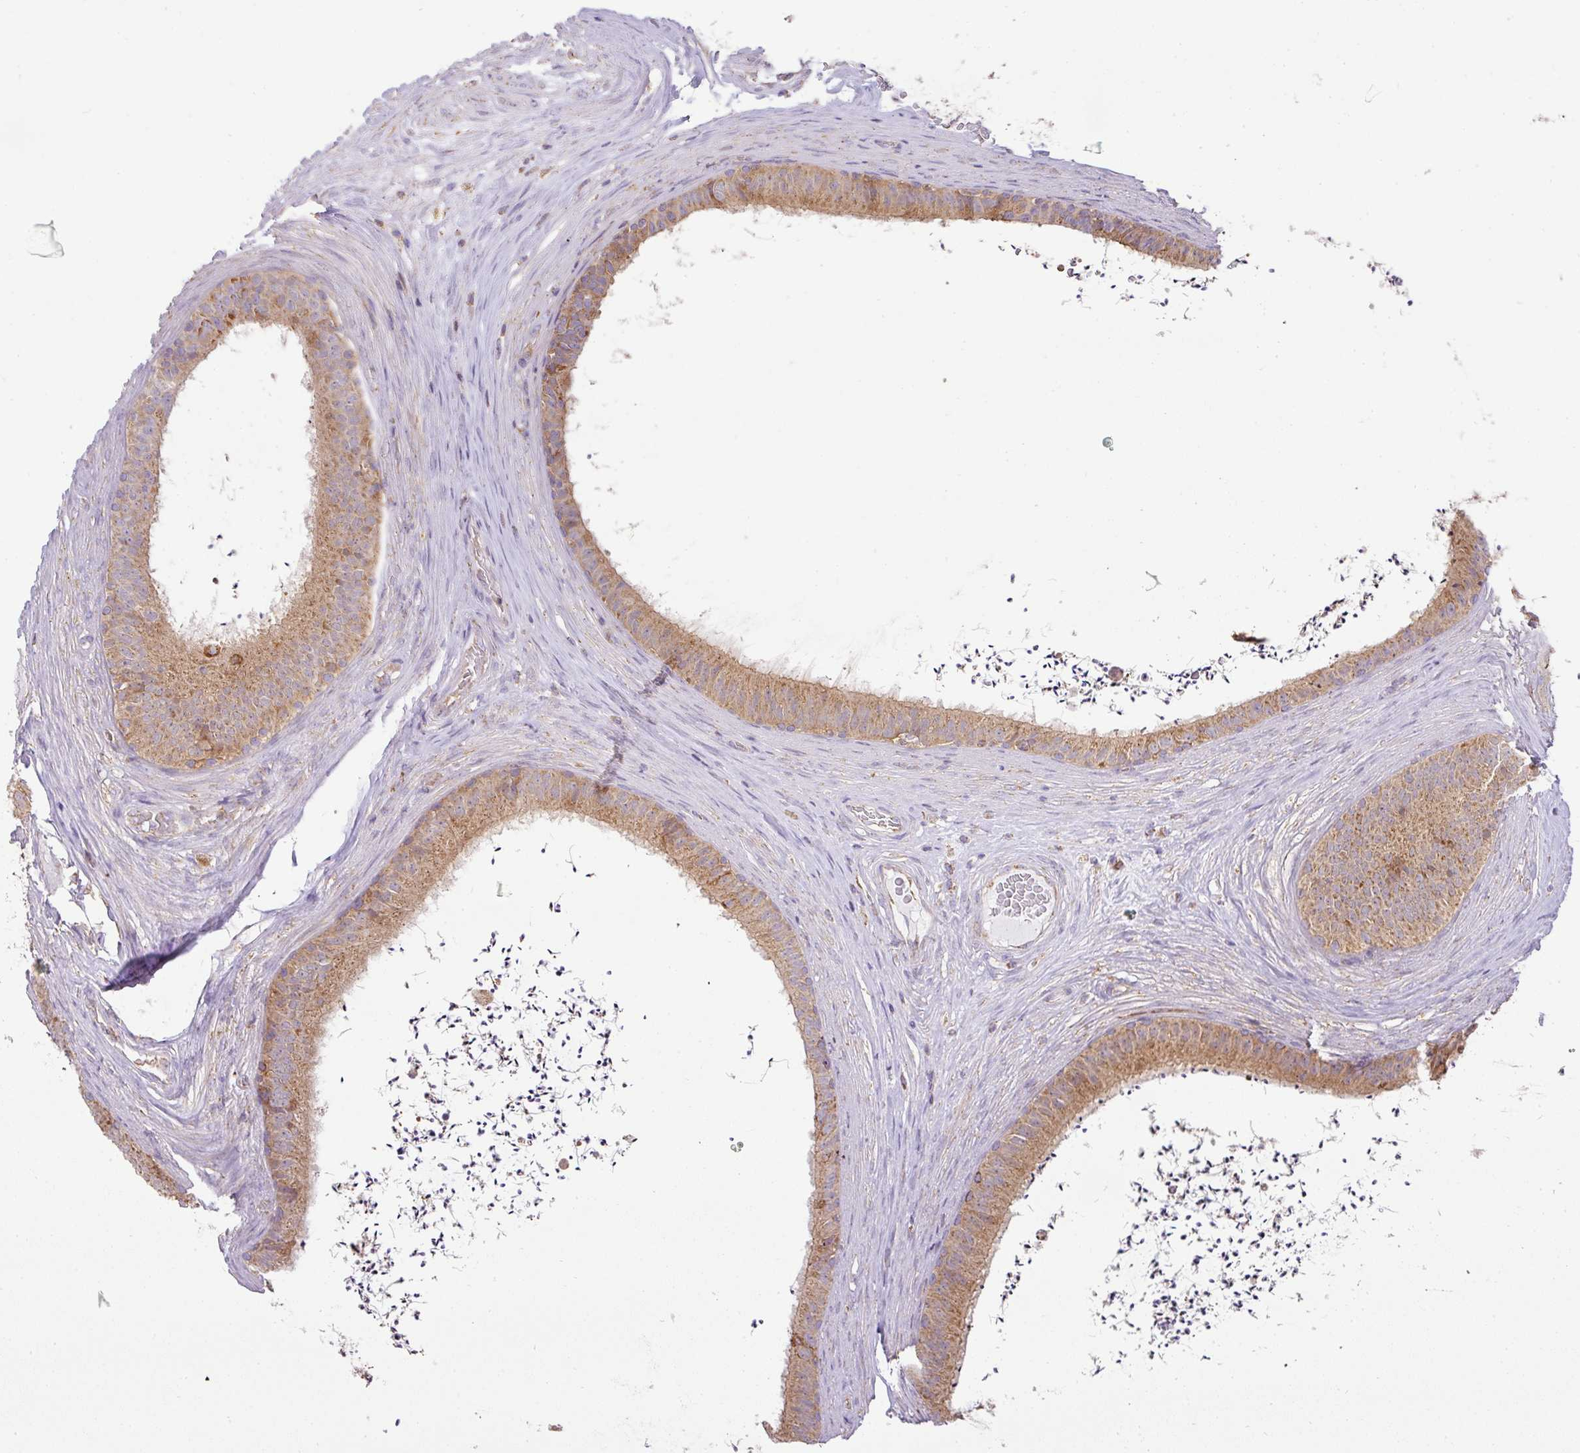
{"staining": {"intensity": "moderate", "quantity": ">75%", "location": "cytoplasmic/membranous"}, "tissue": "epididymis", "cell_type": "Glandular cells", "image_type": "normal", "snomed": [{"axis": "morphology", "description": "Normal tissue, NOS"}, {"axis": "topography", "description": "Testis"}, {"axis": "topography", "description": "Epididymis"}], "caption": "Human epididymis stained for a protein (brown) reveals moderate cytoplasmic/membranous positive staining in approximately >75% of glandular cells.", "gene": "ZNF211", "patient": {"sex": "male", "age": 41}}